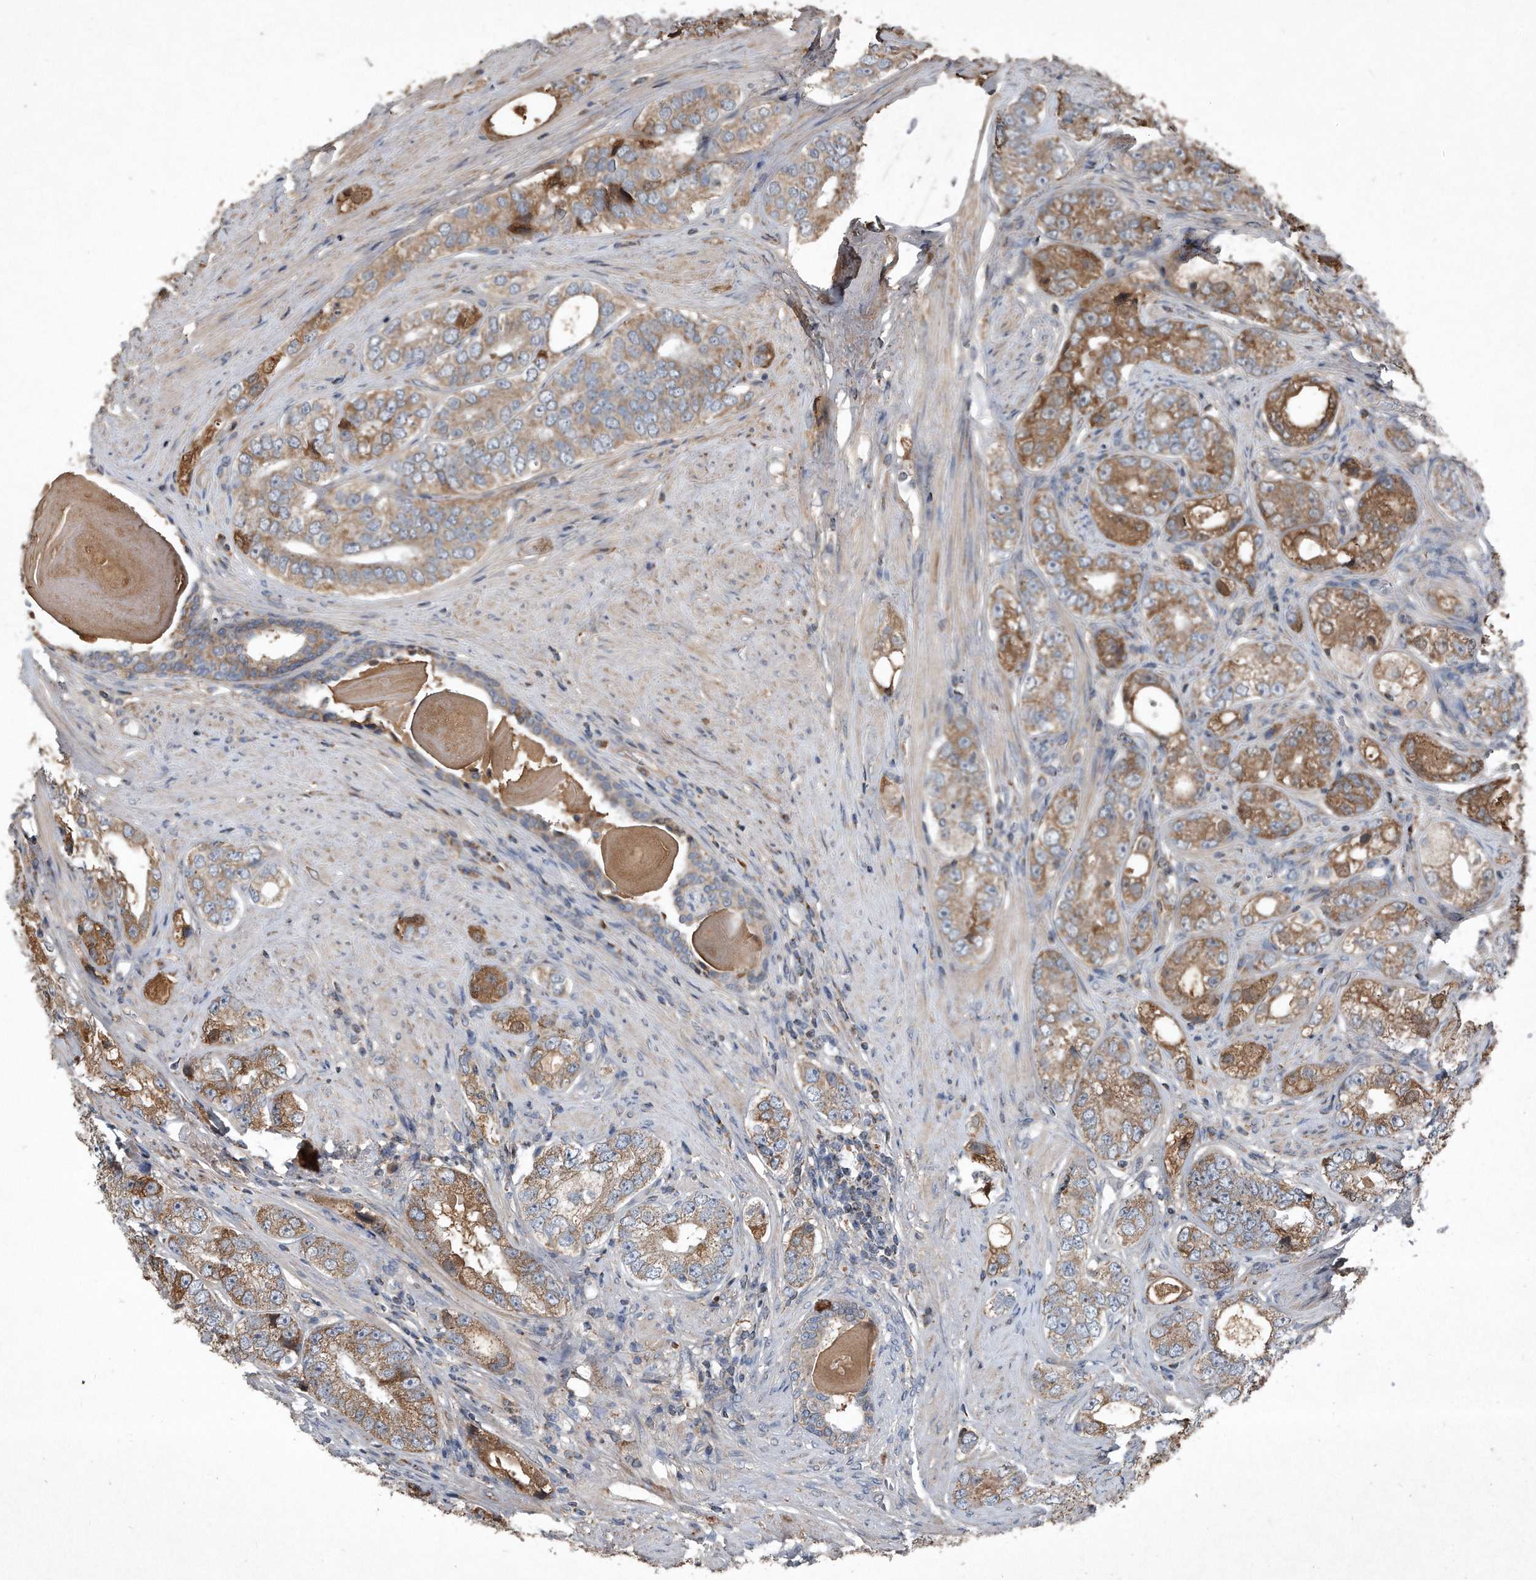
{"staining": {"intensity": "moderate", "quantity": ">75%", "location": "cytoplasmic/membranous"}, "tissue": "prostate cancer", "cell_type": "Tumor cells", "image_type": "cancer", "snomed": [{"axis": "morphology", "description": "Adenocarcinoma, High grade"}, {"axis": "topography", "description": "Prostate"}], "caption": "Prostate cancer stained with a protein marker displays moderate staining in tumor cells.", "gene": "SDHA", "patient": {"sex": "male", "age": 56}}